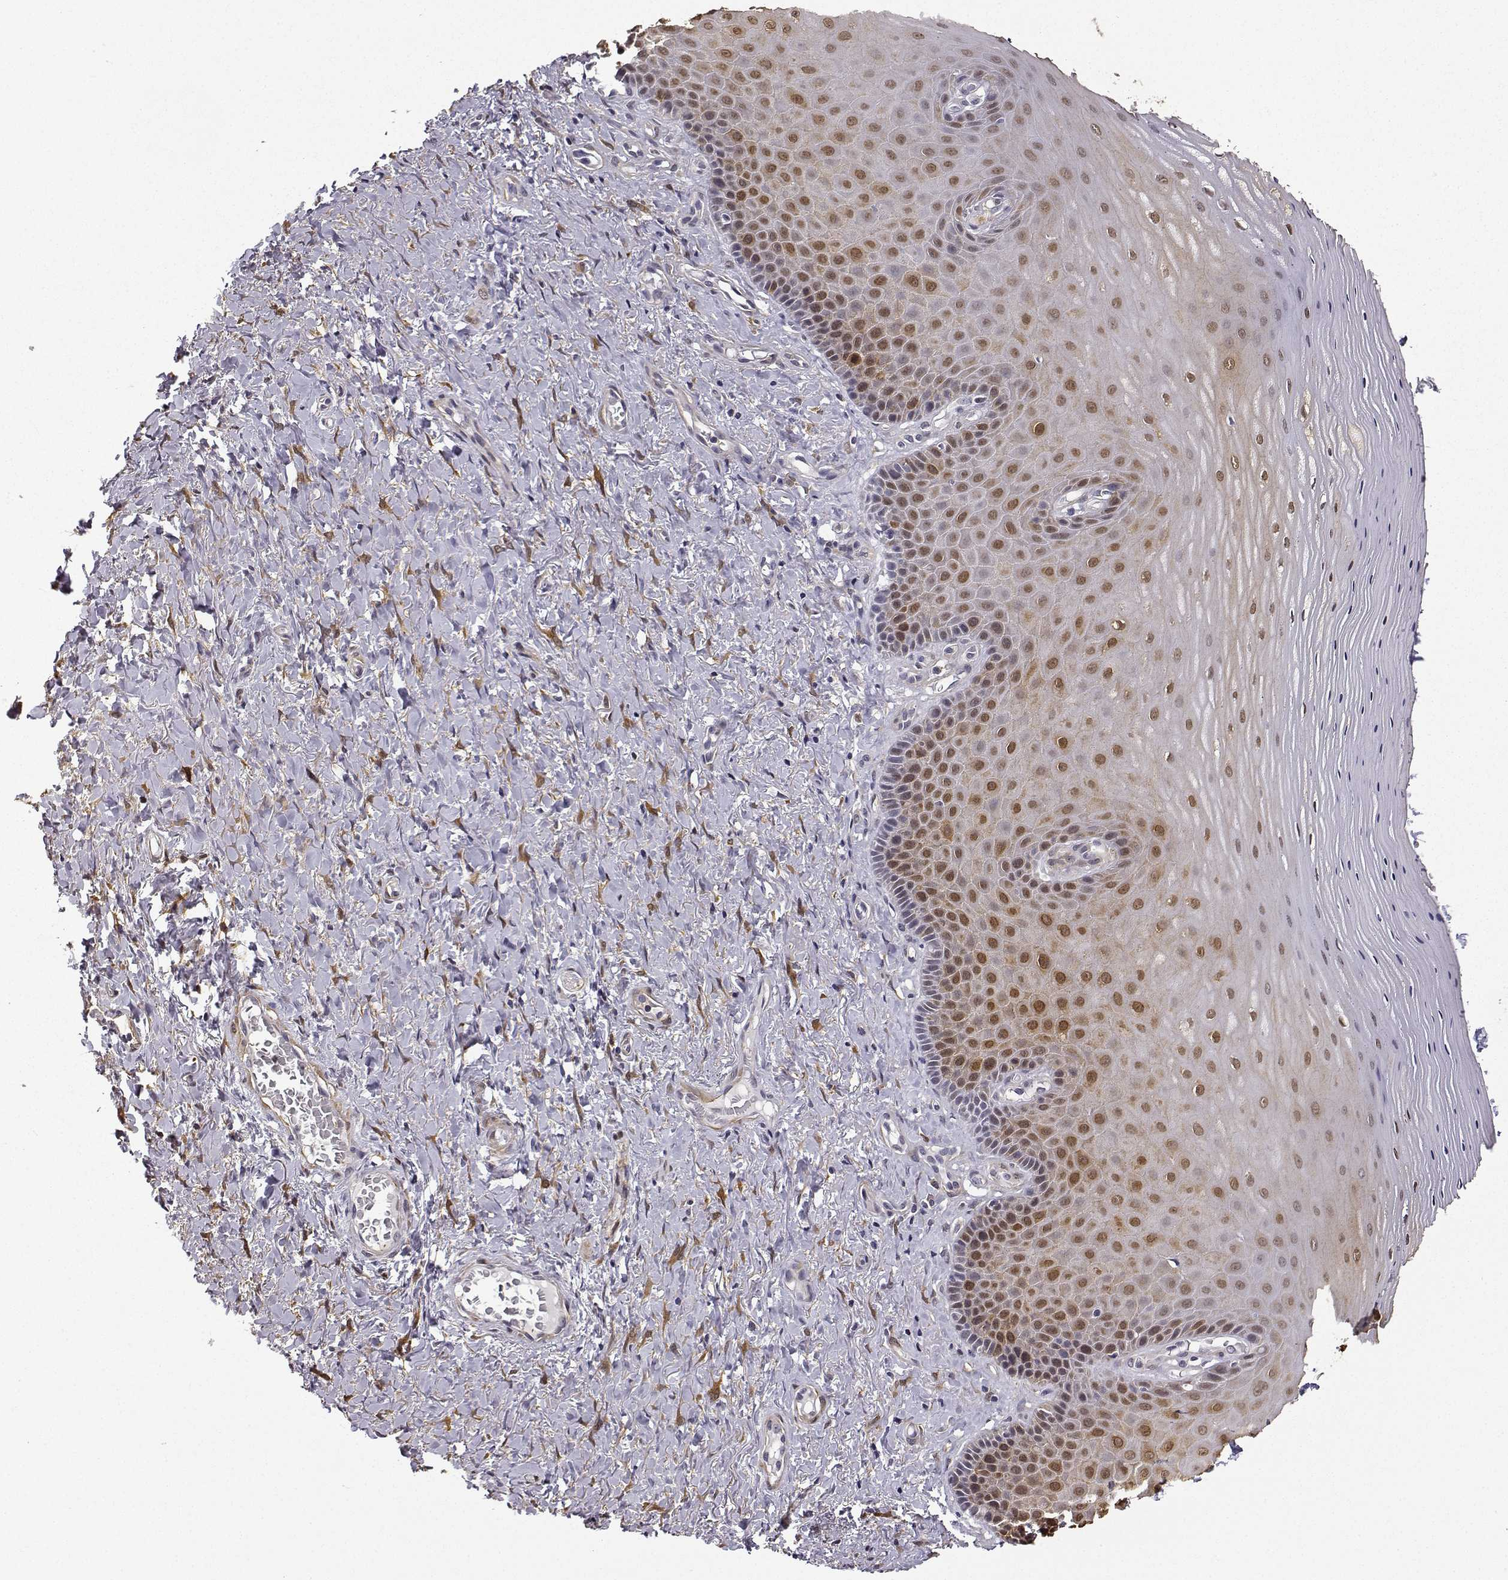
{"staining": {"intensity": "strong", "quantity": ">75%", "location": "cytoplasmic/membranous,nuclear"}, "tissue": "vagina", "cell_type": "Squamous epithelial cells", "image_type": "normal", "snomed": [{"axis": "morphology", "description": "Normal tissue, NOS"}, {"axis": "topography", "description": "Vagina"}], "caption": "Protein staining of unremarkable vagina demonstrates strong cytoplasmic/membranous,nuclear positivity in about >75% of squamous epithelial cells. (DAB IHC, brown staining for protein, blue staining for nuclei).", "gene": "PHGDH", "patient": {"sex": "female", "age": 83}}